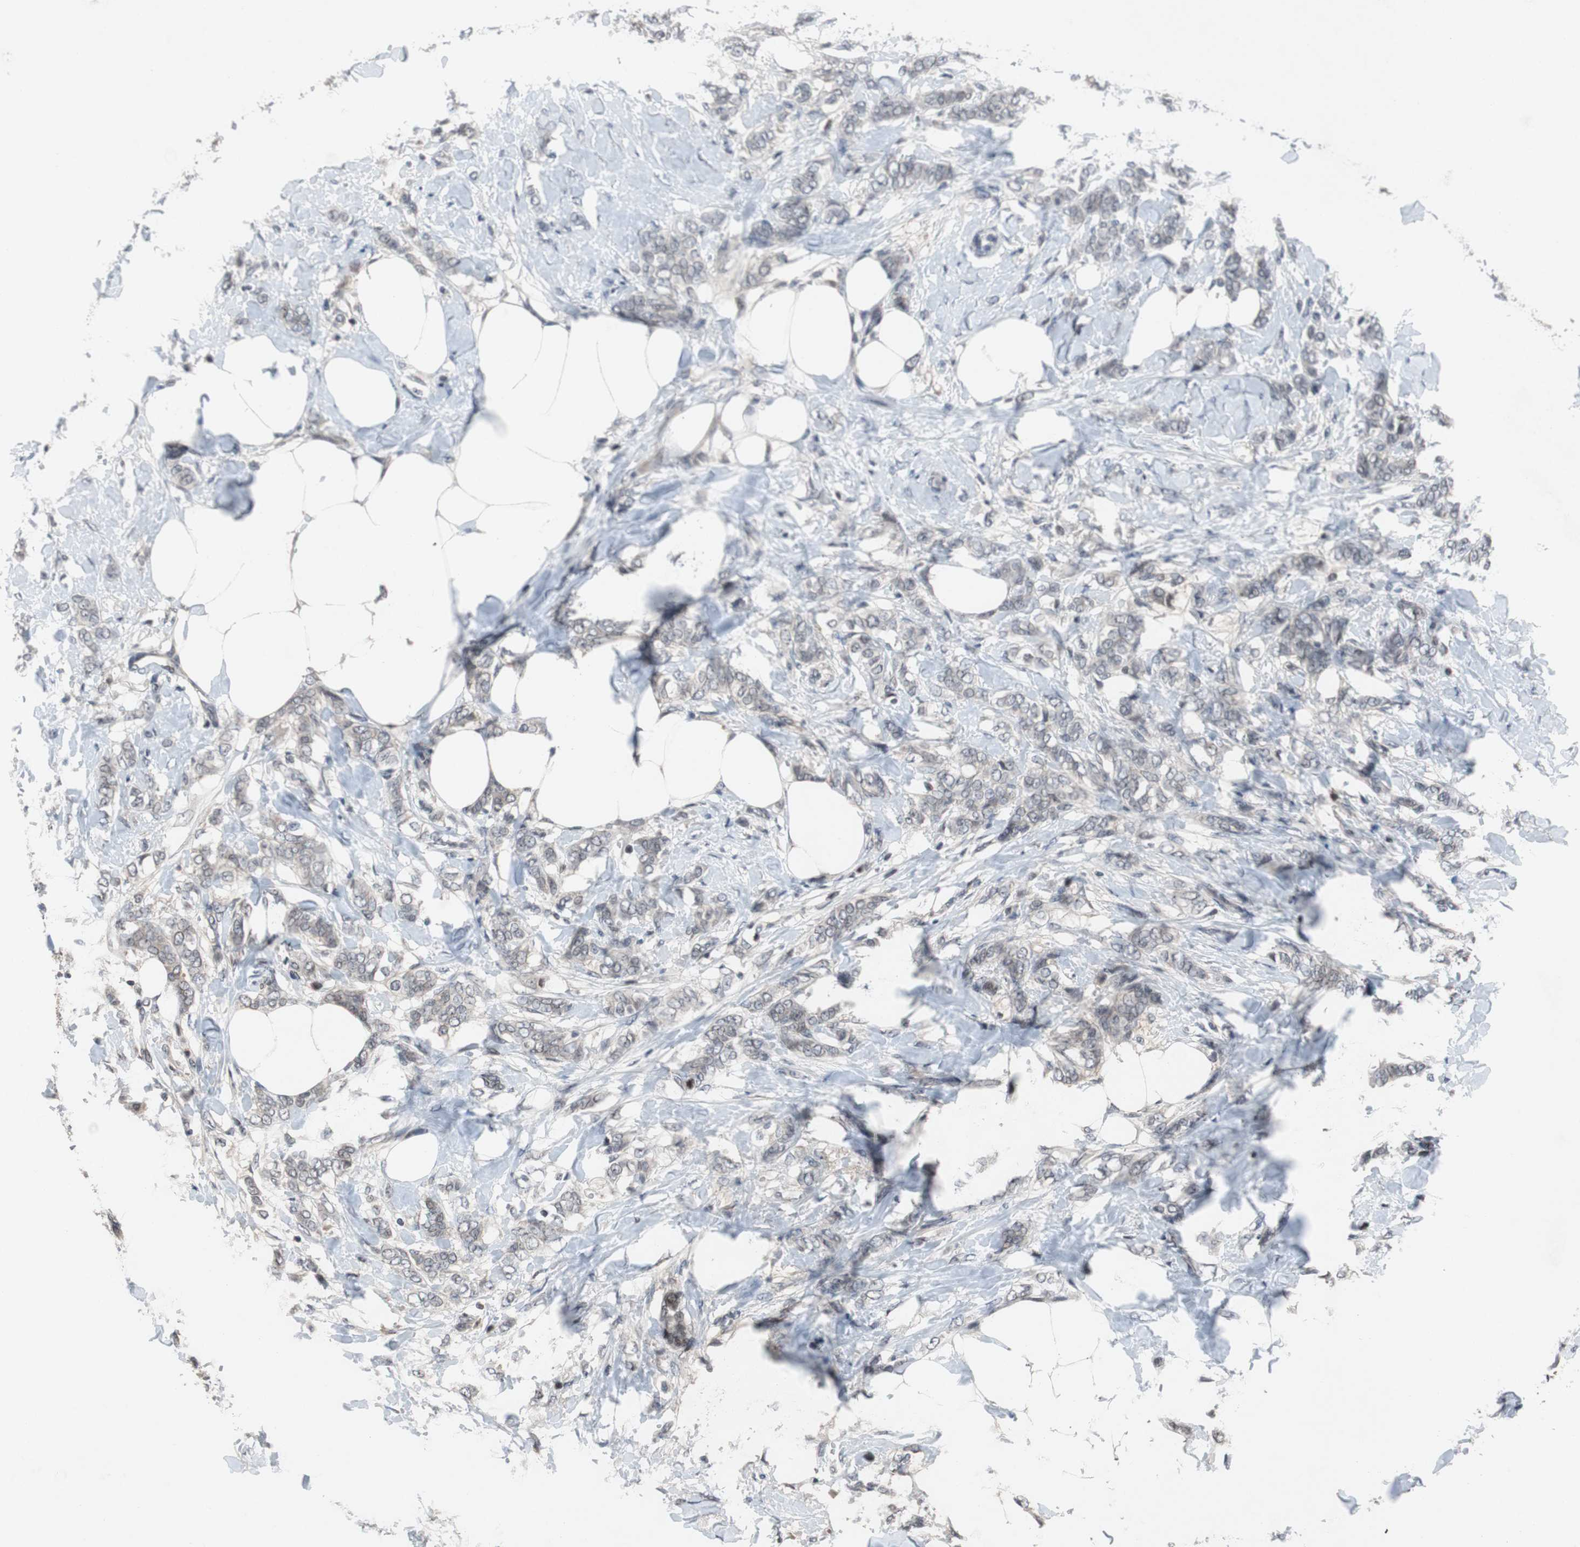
{"staining": {"intensity": "weak", "quantity": "<25%", "location": "cytoplasmic/membranous"}, "tissue": "breast cancer", "cell_type": "Tumor cells", "image_type": "cancer", "snomed": [{"axis": "morphology", "description": "Lobular carcinoma, in situ"}, {"axis": "morphology", "description": "Lobular carcinoma"}, {"axis": "topography", "description": "Breast"}], "caption": "Immunohistochemistry of human lobular carcinoma (breast) demonstrates no staining in tumor cells.", "gene": "TP63", "patient": {"sex": "female", "age": 41}}